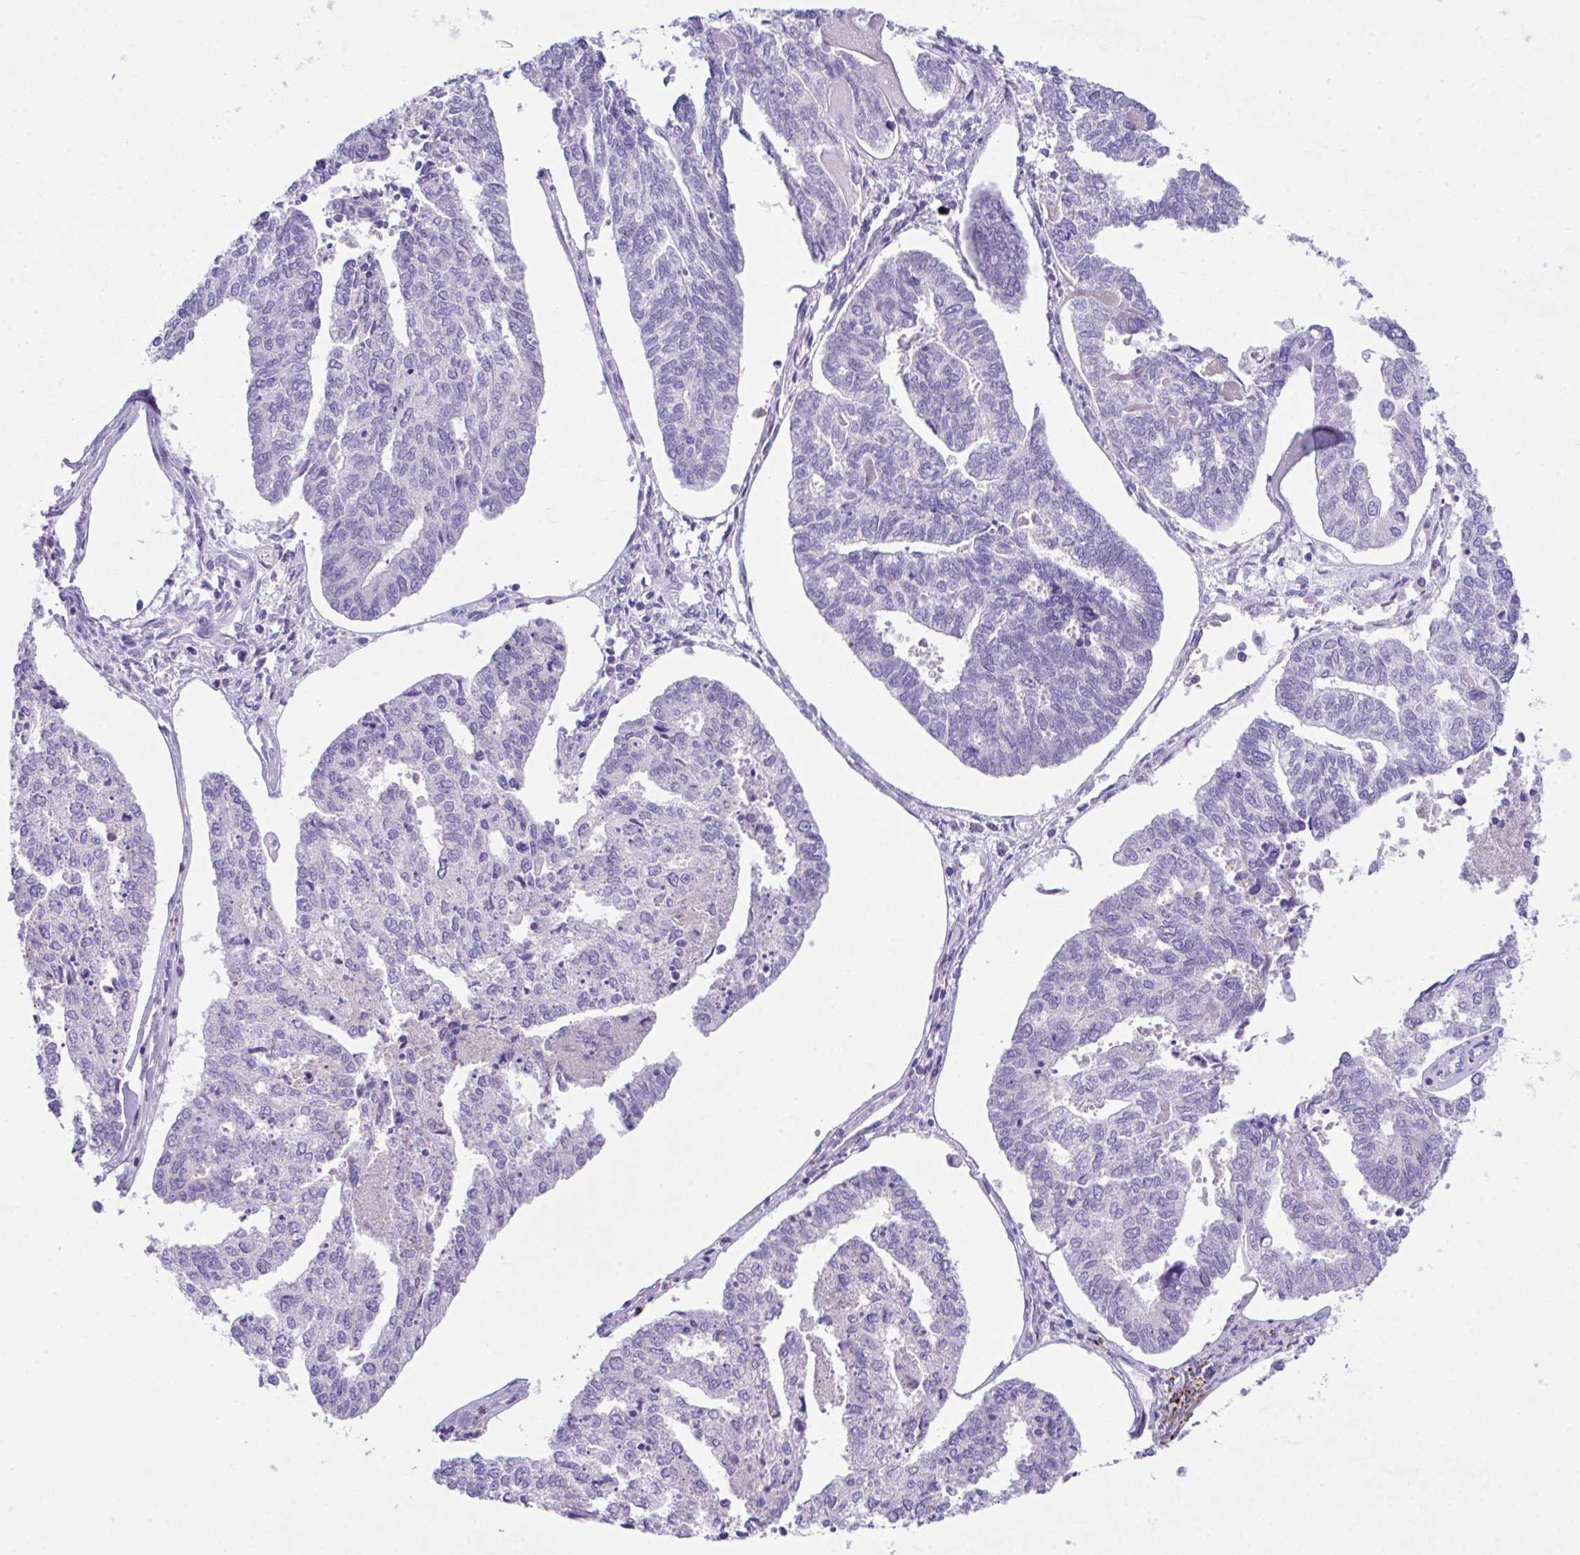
{"staining": {"intensity": "negative", "quantity": "none", "location": "none"}, "tissue": "endometrial cancer", "cell_type": "Tumor cells", "image_type": "cancer", "snomed": [{"axis": "morphology", "description": "Adenocarcinoma, NOS"}, {"axis": "topography", "description": "Endometrium"}], "caption": "This is an immunohistochemistry photomicrograph of endometrial adenocarcinoma. There is no positivity in tumor cells.", "gene": "HOXB4", "patient": {"sex": "female", "age": 73}}